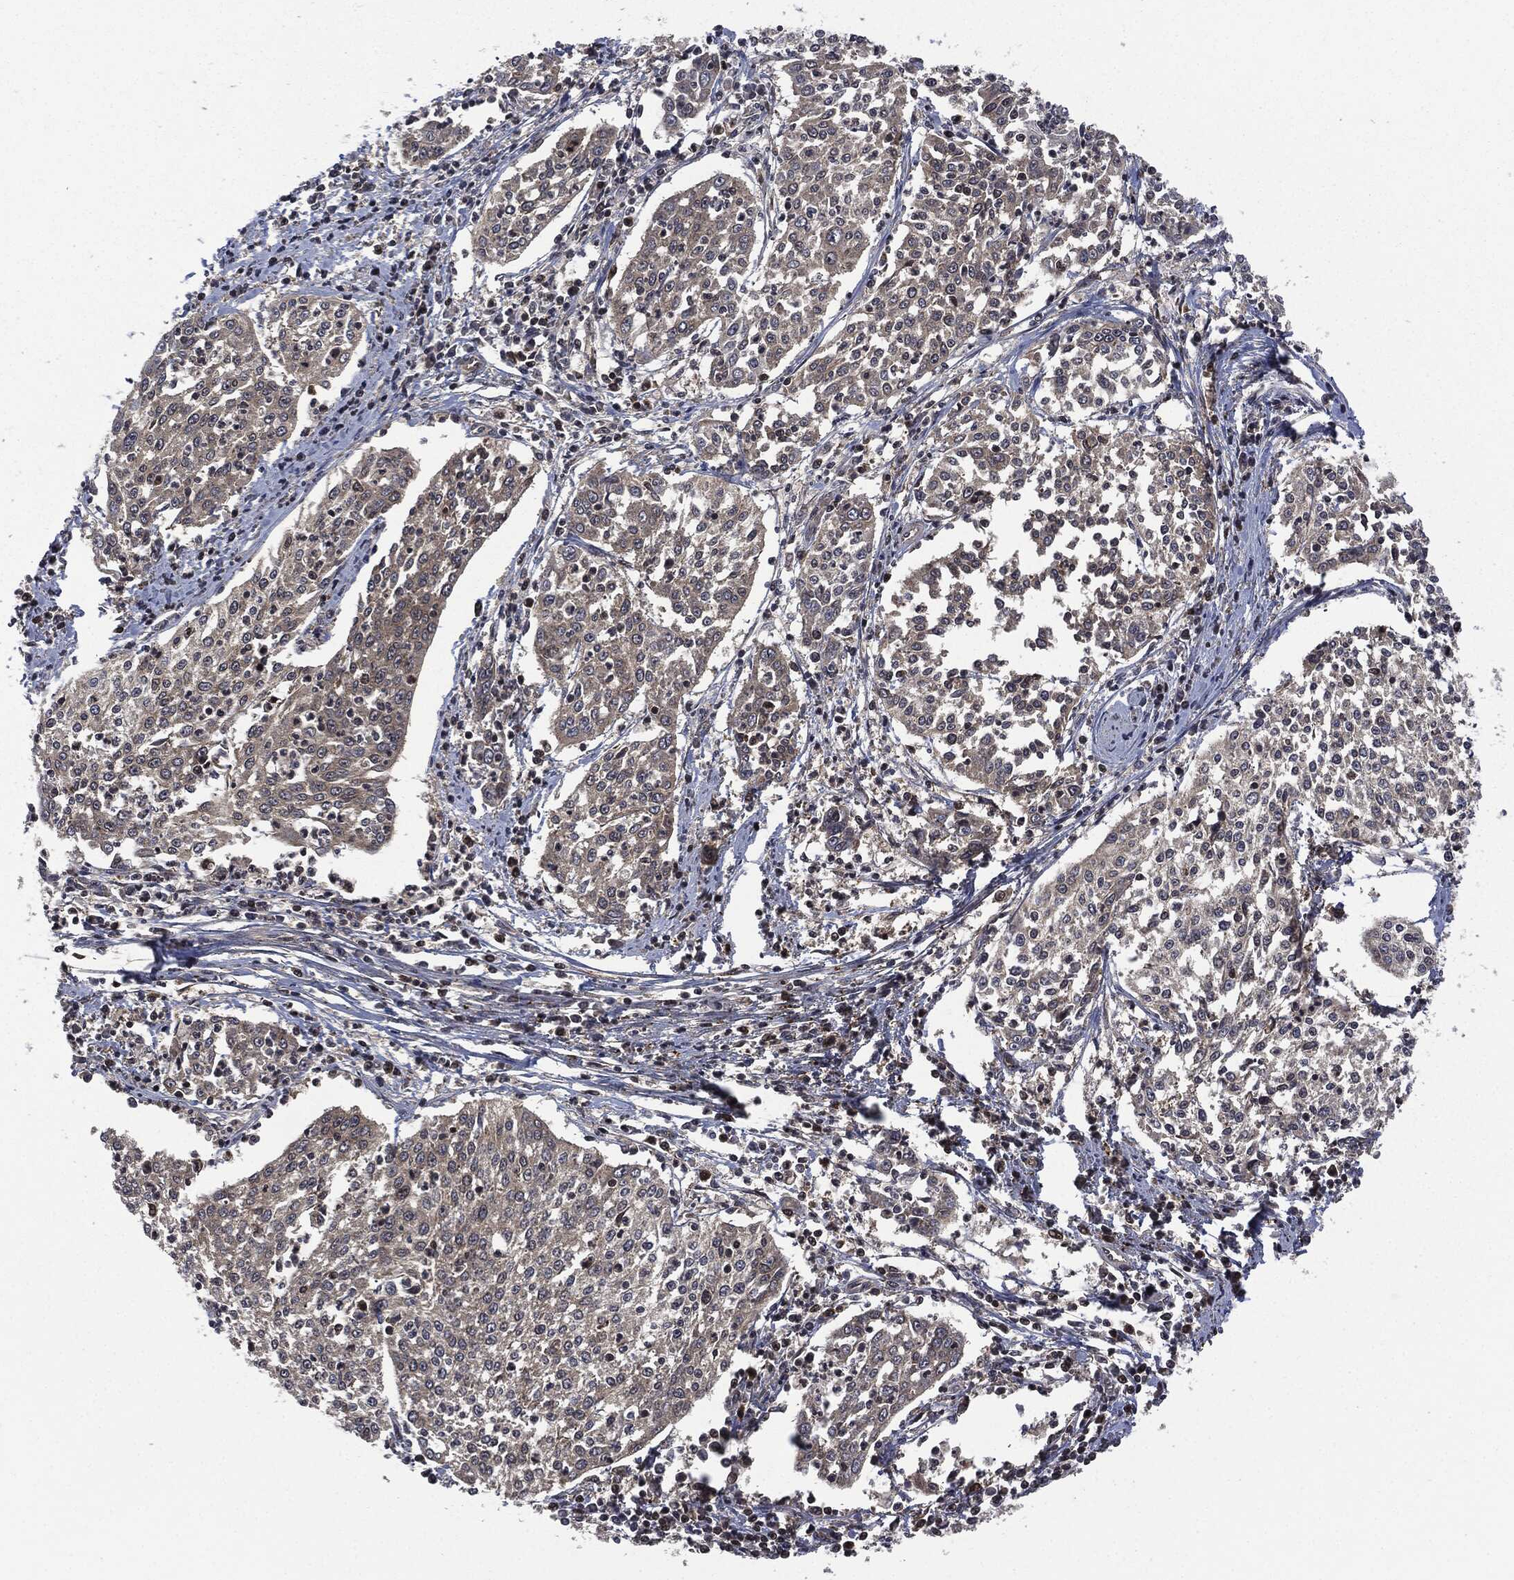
{"staining": {"intensity": "negative", "quantity": "none", "location": "none"}, "tissue": "cervical cancer", "cell_type": "Tumor cells", "image_type": "cancer", "snomed": [{"axis": "morphology", "description": "Squamous cell carcinoma, NOS"}, {"axis": "topography", "description": "Cervix"}], "caption": "Human cervical squamous cell carcinoma stained for a protein using immunohistochemistry (IHC) demonstrates no expression in tumor cells.", "gene": "HRAS", "patient": {"sex": "female", "age": 41}}